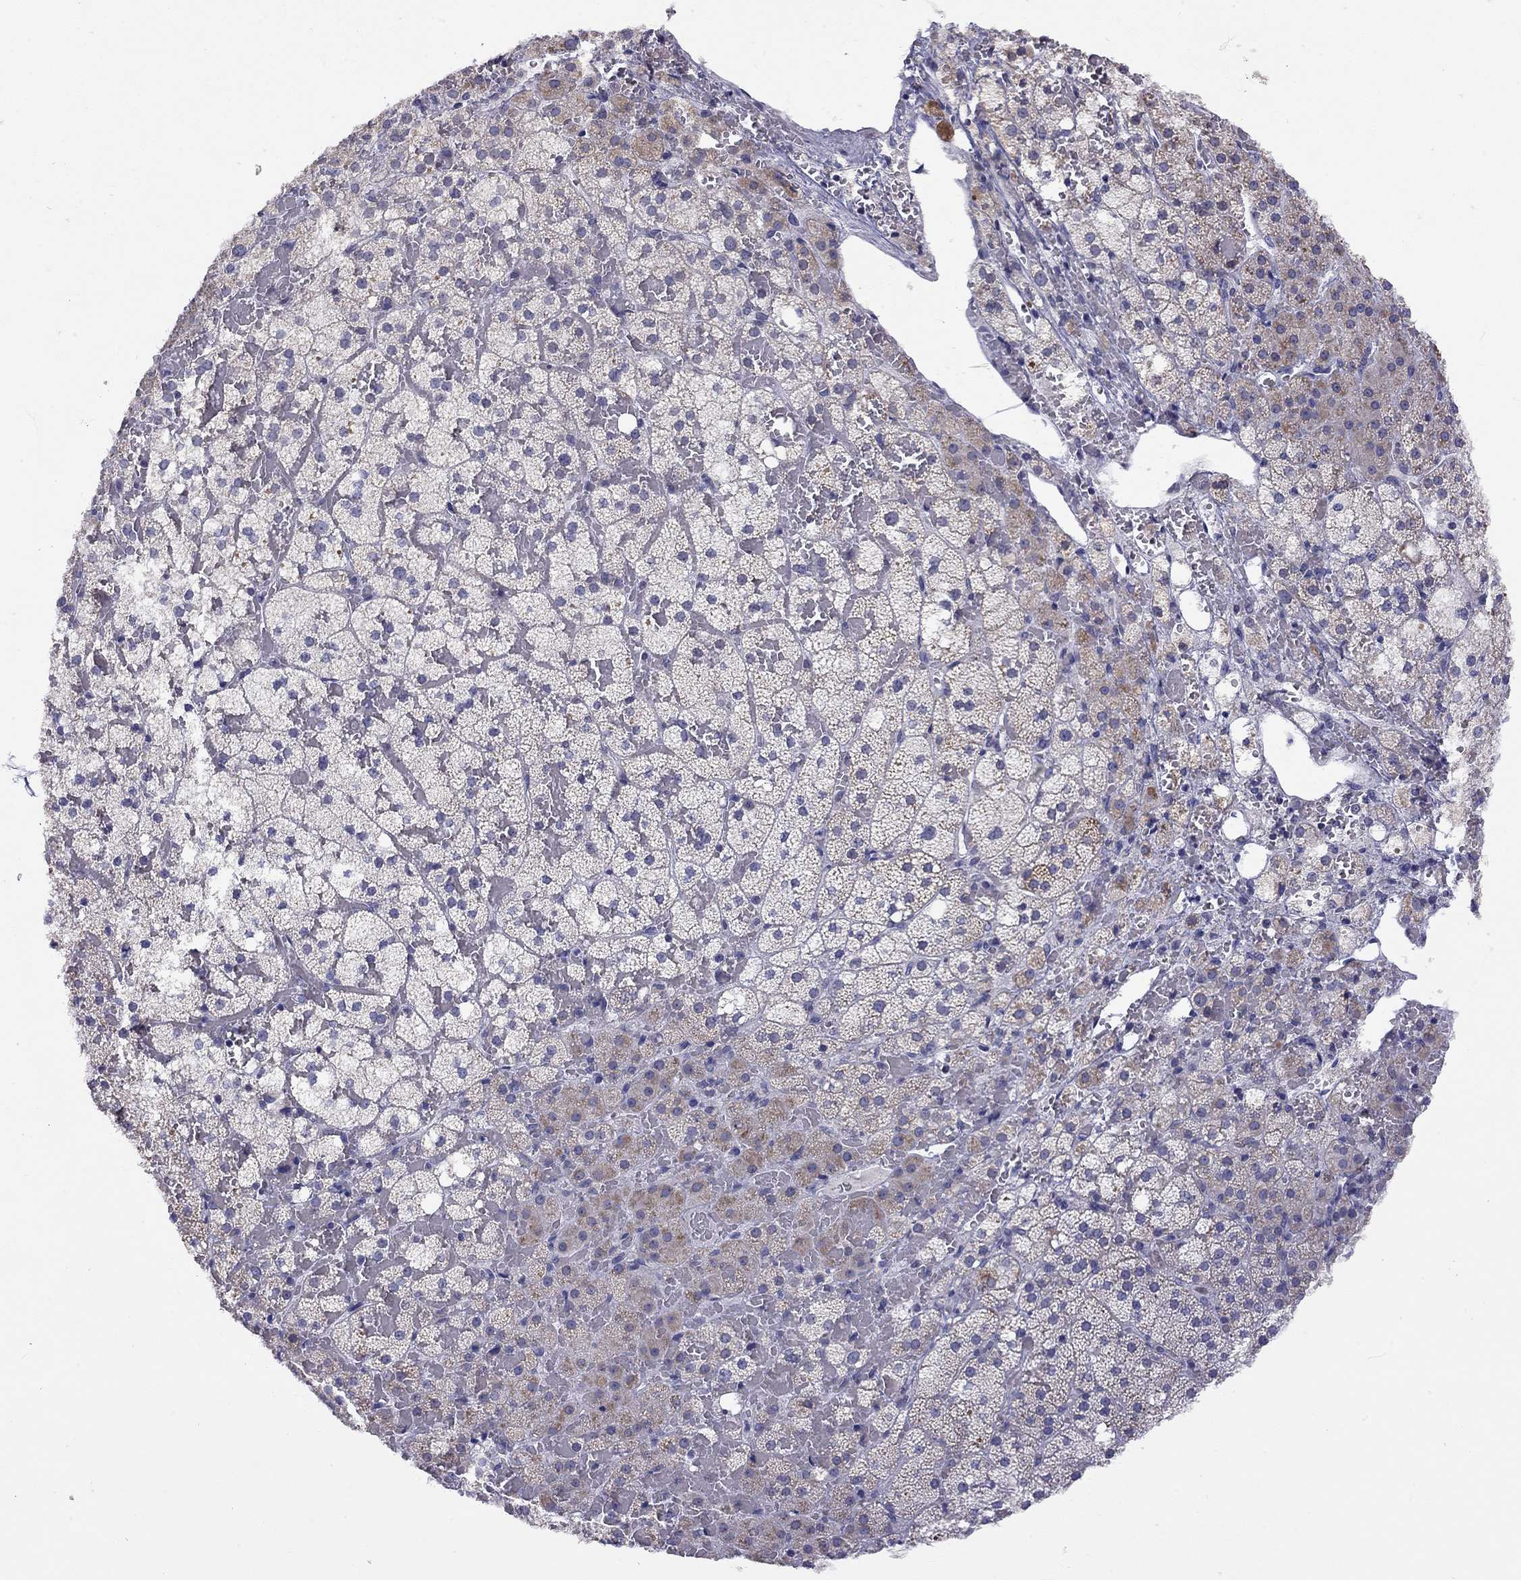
{"staining": {"intensity": "moderate", "quantity": "<25%", "location": "cytoplasmic/membranous"}, "tissue": "adrenal gland", "cell_type": "Glandular cells", "image_type": "normal", "snomed": [{"axis": "morphology", "description": "Normal tissue, NOS"}, {"axis": "topography", "description": "Adrenal gland"}], "caption": "Human adrenal gland stained with a brown dye displays moderate cytoplasmic/membranous positive staining in approximately <25% of glandular cells.", "gene": "HES5", "patient": {"sex": "male", "age": 53}}